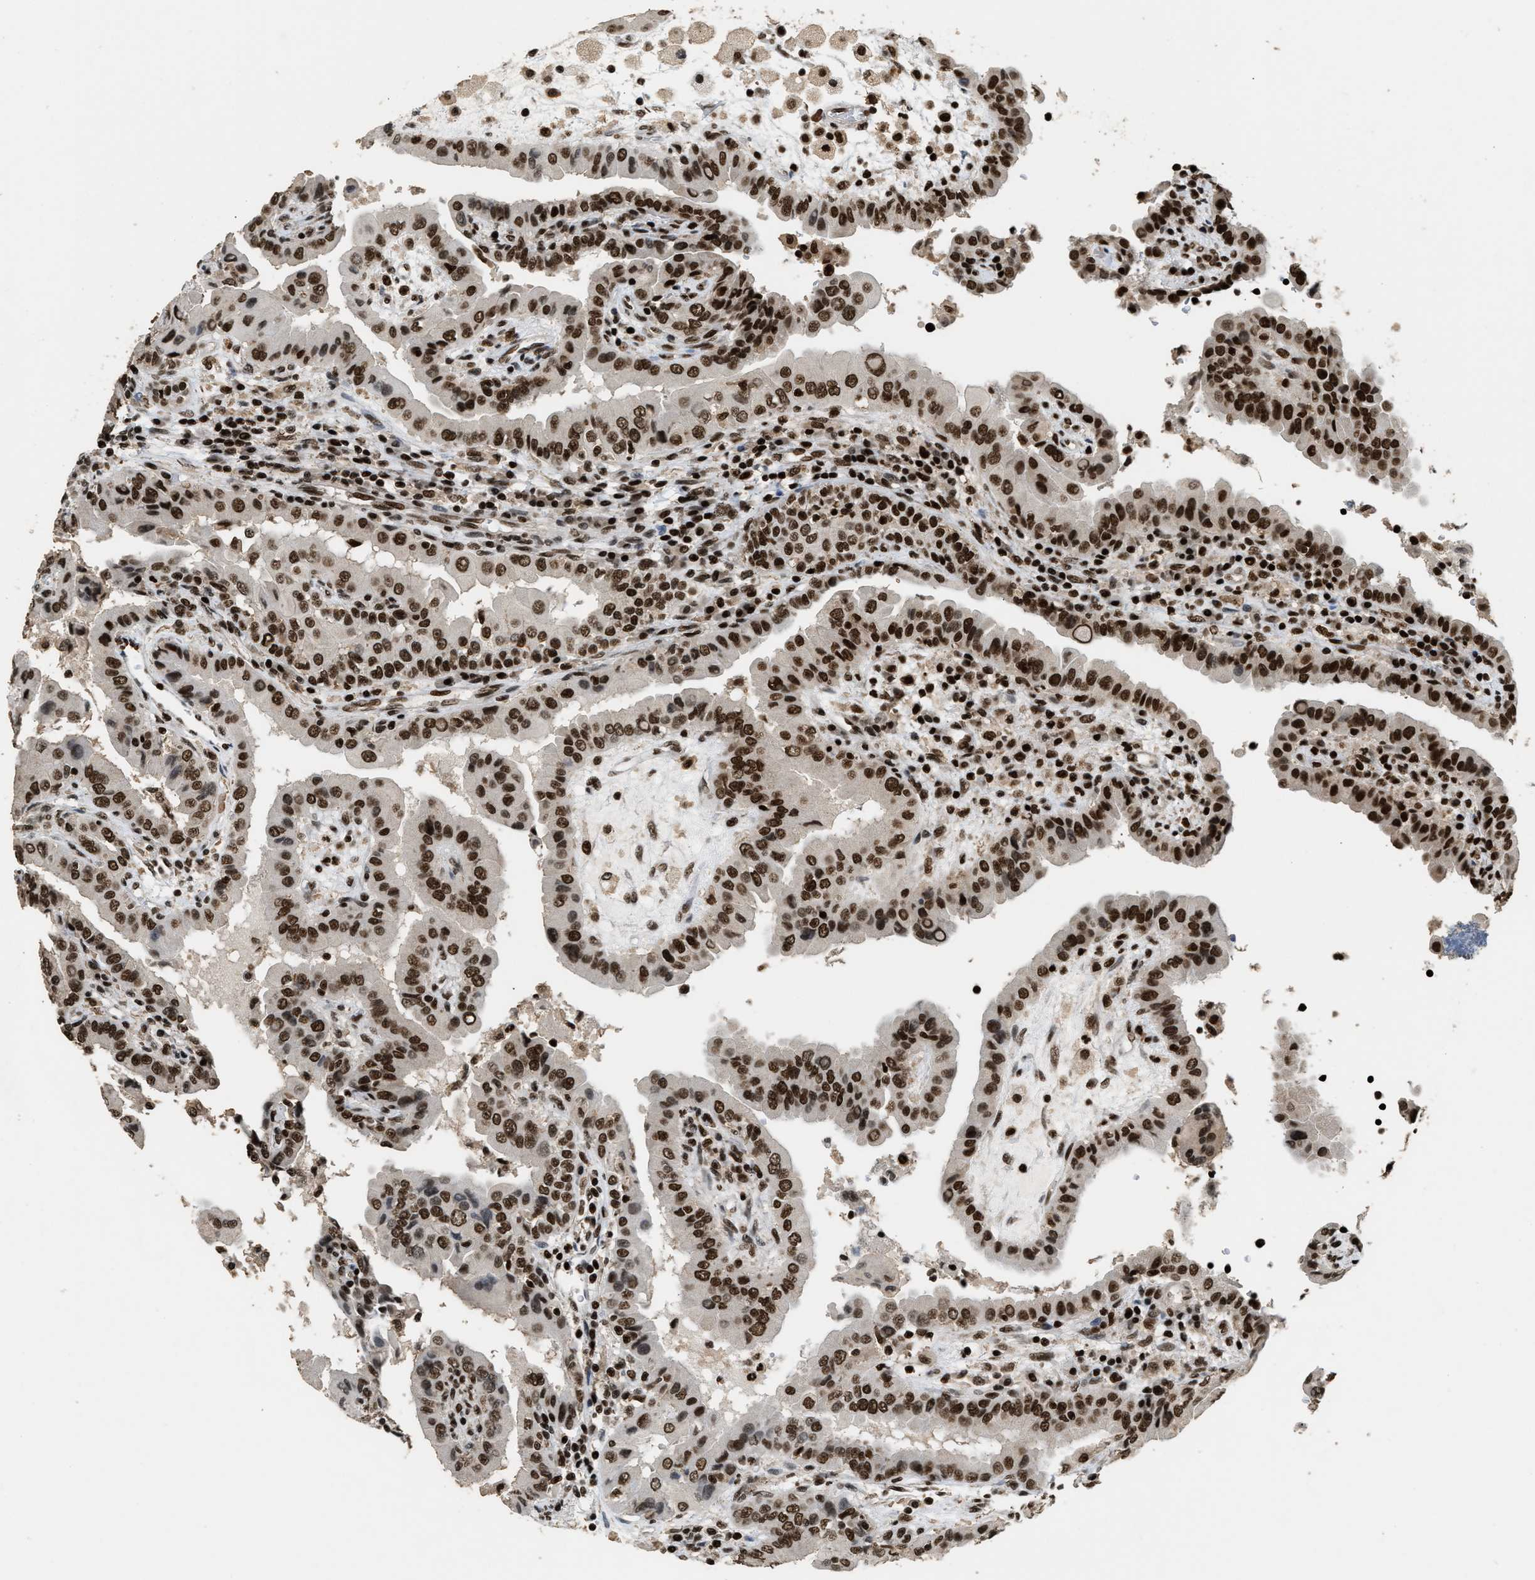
{"staining": {"intensity": "strong", "quantity": ">75%", "location": "nuclear"}, "tissue": "thyroid cancer", "cell_type": "Tumor cells", "image_type": "cancer", "snomed": [{"axis": "morphology", "description": "Papillary adenocarcinoma, NOS"}, {"axis": "topography", "description": "Thyroid gland"}], "caption": "Immunohistochemical staining of human thyroid papillary adenocarcinoma demonstrates high levels of strong nuclear positivity in about >75% of tumor cells. (DAB = brown stain, brightfield microscopy at high magnification).", "gene": "RAD21", "patient": {"sex": "male", "age": 33}}